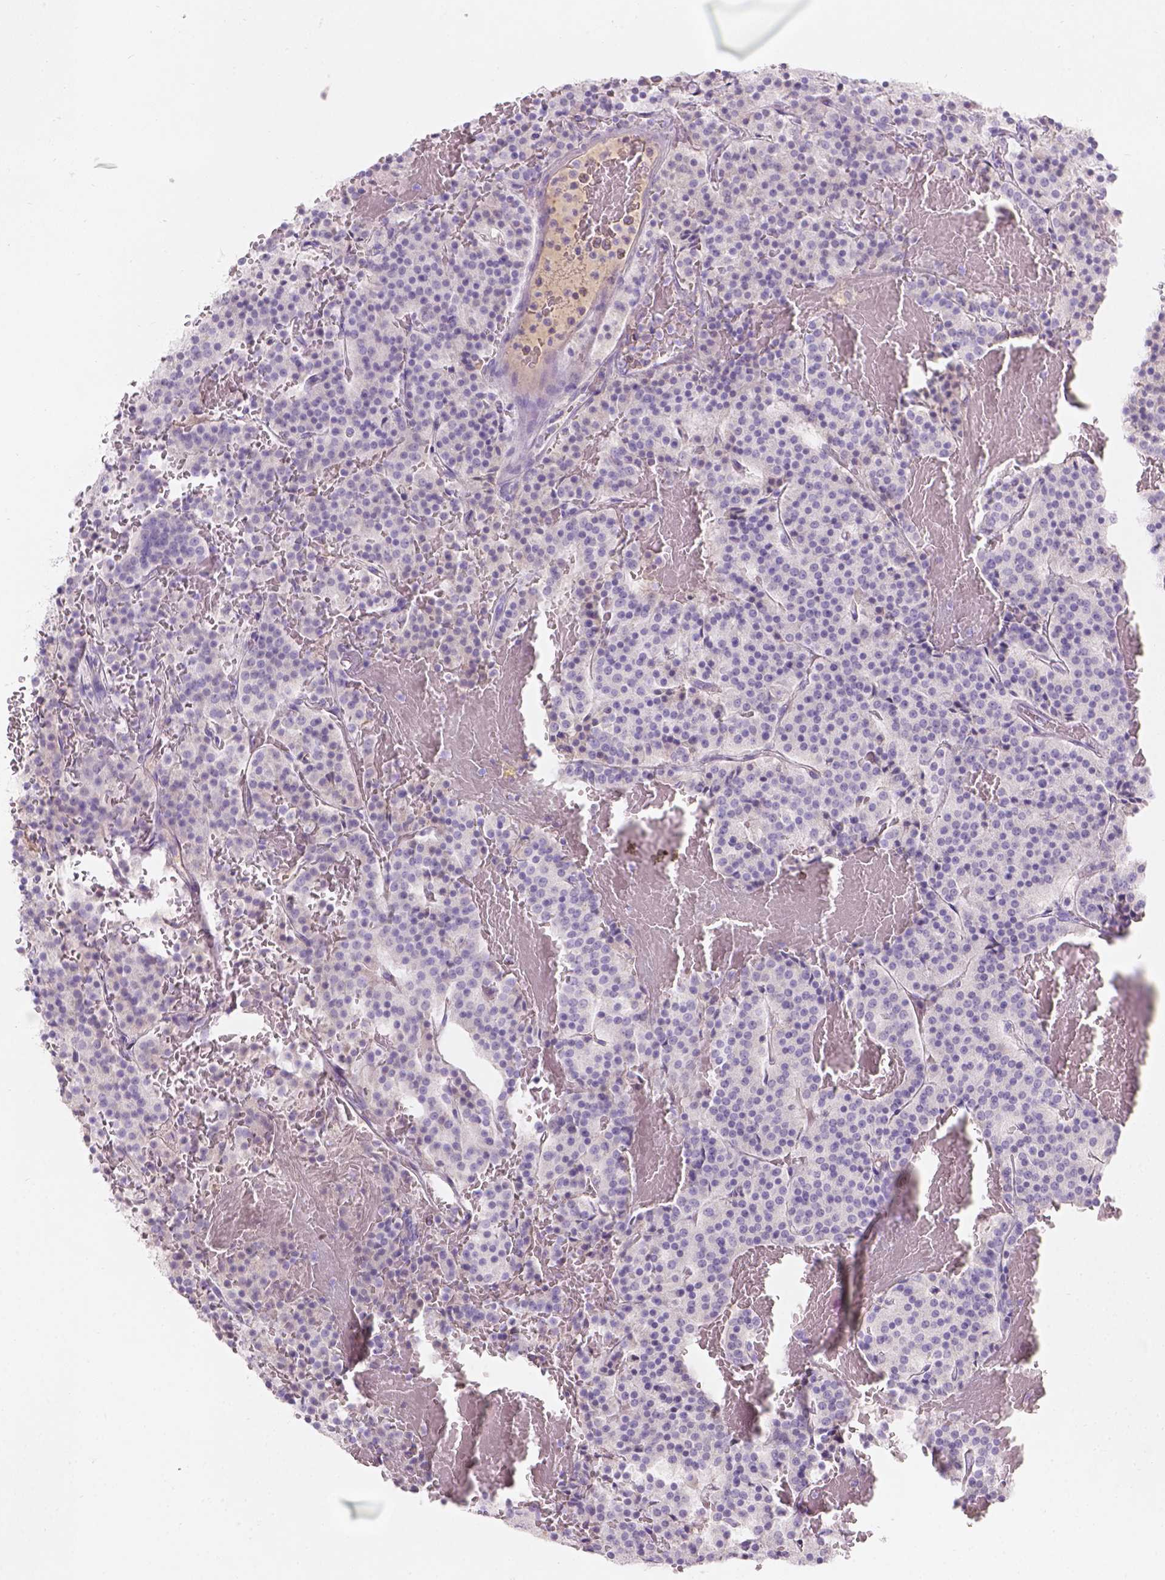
{"staining": {"intensity": "negative", "quantity": "none", "location": "none"}, "tissue": "carcinoid", "cell_type": "Tumor cells", "image_type": "cancer", "snomed": [{"axis": "morphology", "description": "Carcinoid, malignant, NOS"}, {"axis": "topography", "description": "Lung"}], "caption": "There is no significant positivity in tumor cells of malignant carcinoid. (DAB immunohistochemistry (IHC) visualized using brightfield microscopy, high magnification).", "gene": "GAL3ST2", "patient": {"sex": "male", "age": 70}}